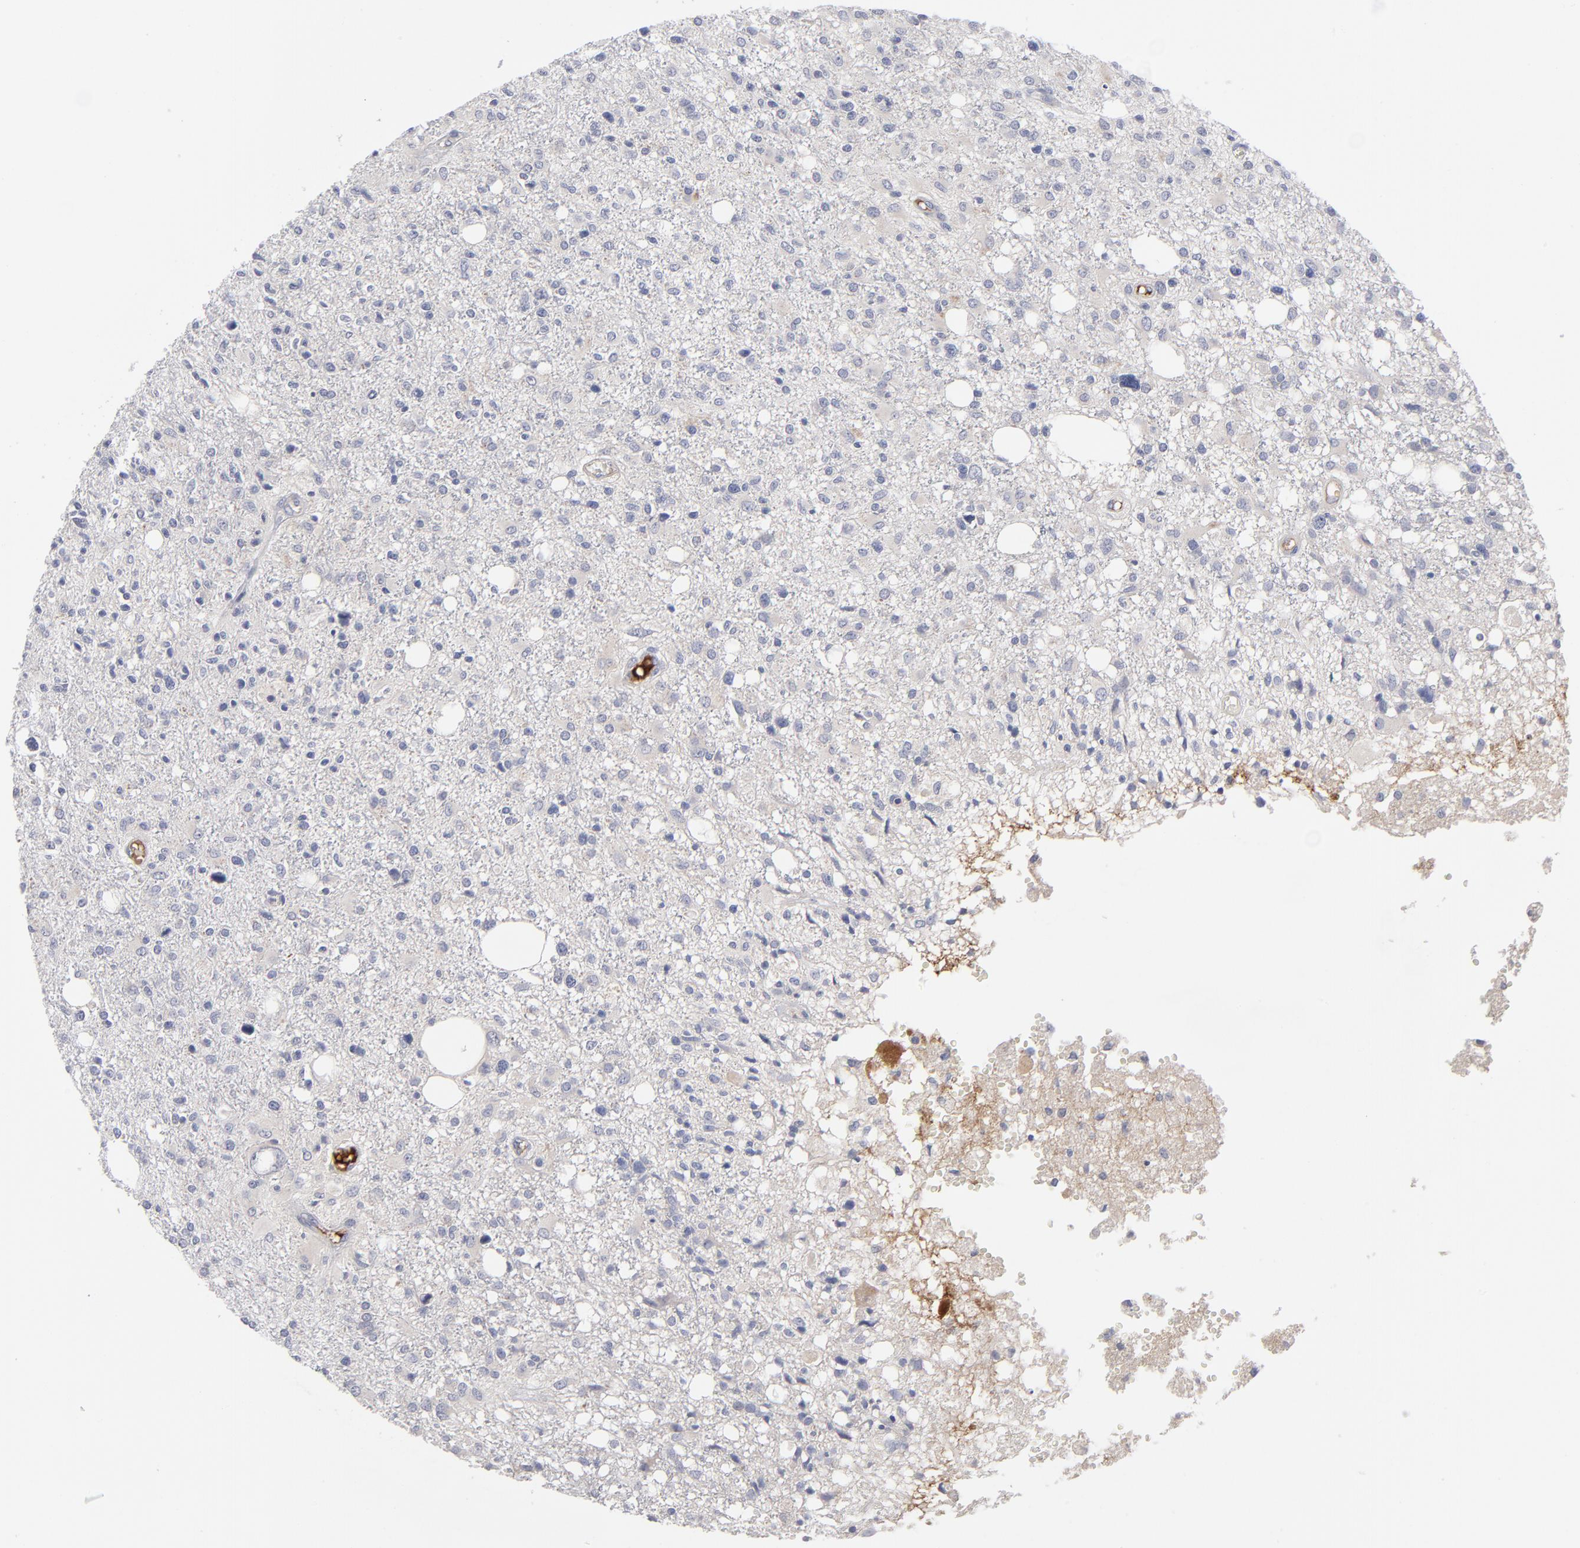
{"staining": {"intensity": "negative", "quantity": "none", "location": "none"}, "tissue": "glioma", "cell_type": "Tumor cells", "image_type": "cancer", "snomed": [{"axis": "morphology", "description": "Glioma, malignant, High grade"}, {"axis": "topography", "description": "Cerebral cortex"}], "caption": "This is an immunohistochemistry (IHC) micrograph of human high-grade glioma (malignant). There is no staining in tumor cells.", "gene": "CCR3", "patient": {"sex": "male", "age": 76}}